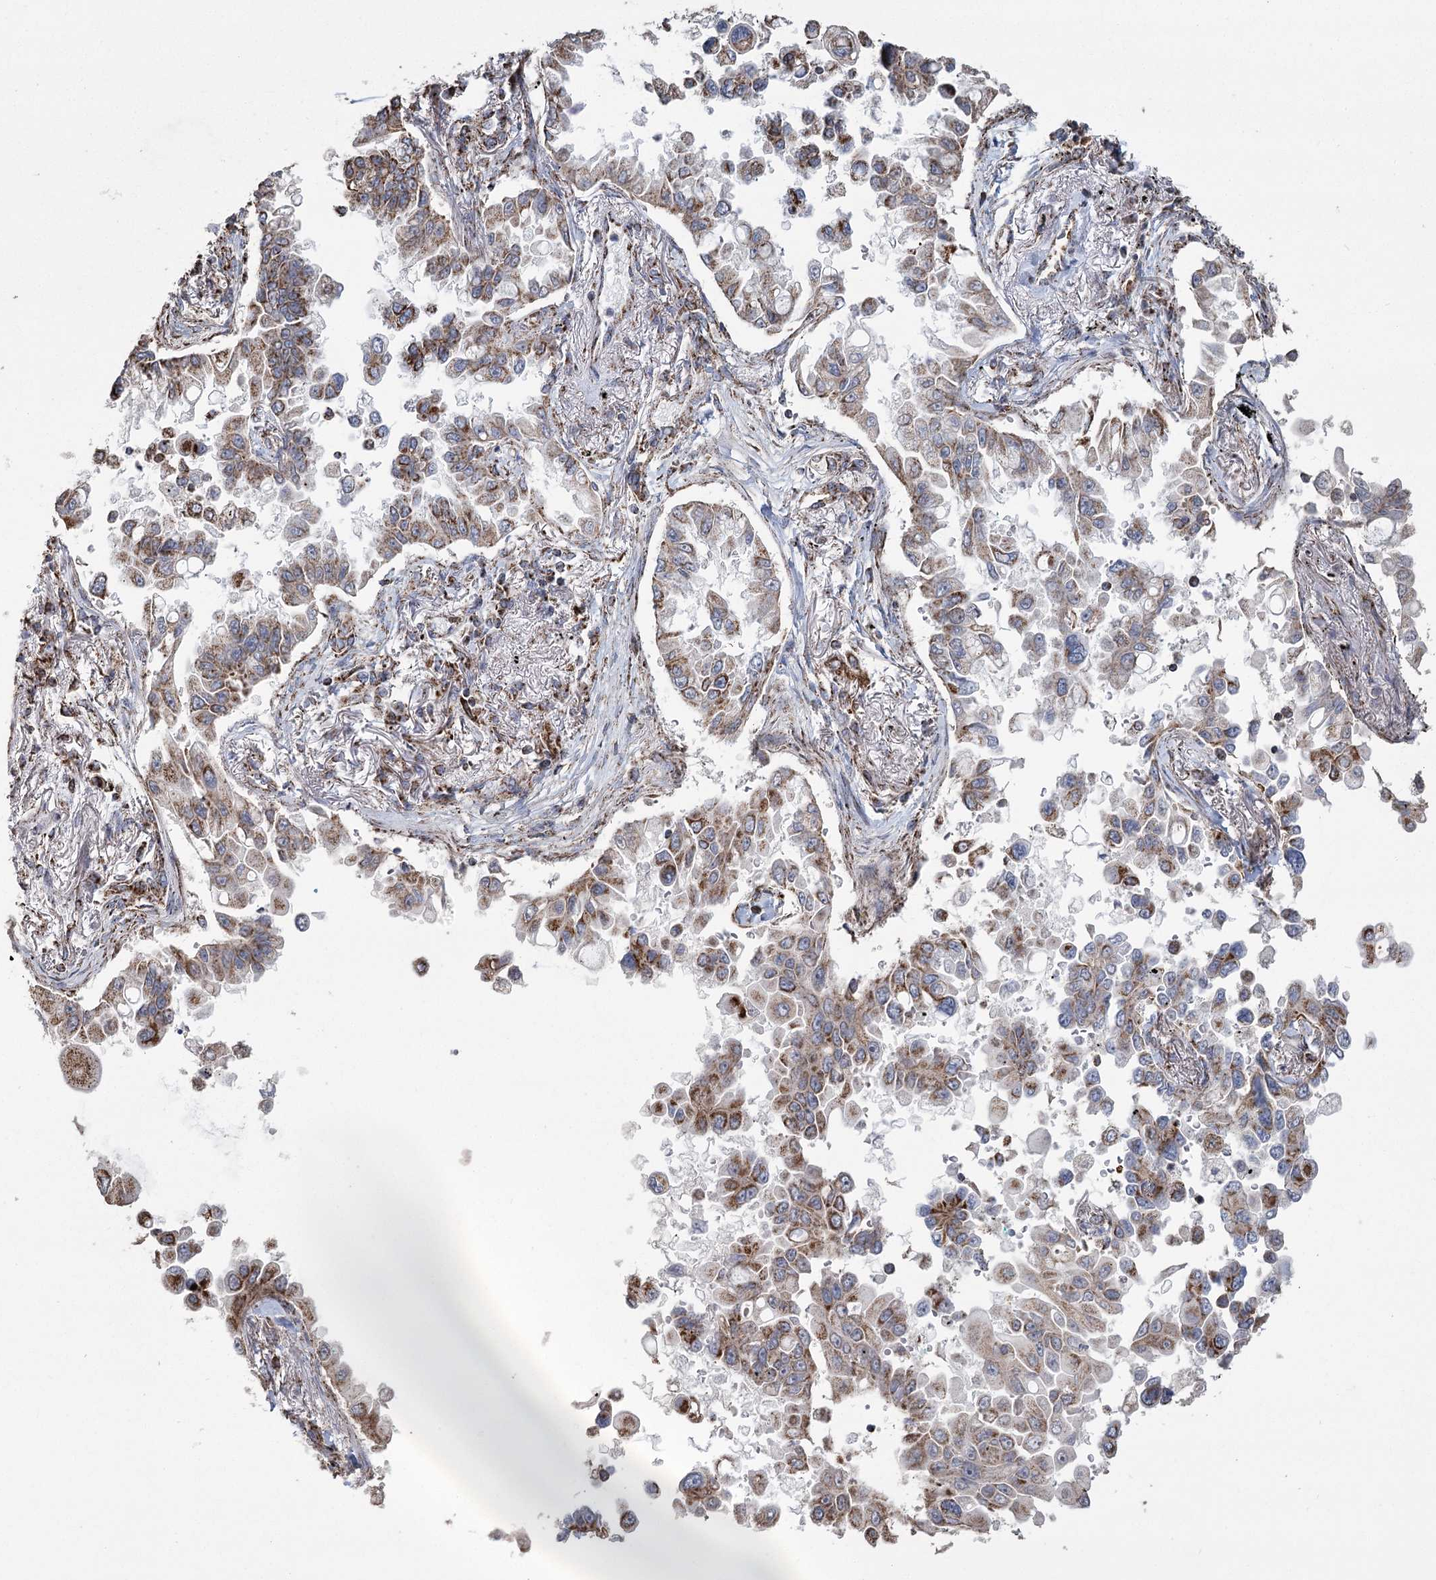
{"staining": {"intensity": "moderate", "quantity": ">75%", "location": "cytoplasmic/membranous"}, "tissue": "lung cancer", "cell_type": "Tumor cells", "image_type": "cancer", "snomed": [{"axis": "morphology", "description": "Adenocarcinoma, NOS"}, {"axis": "topography", "description": "Lung"}], "caption": "The micrograph demonstrates staining of lung cancer, revealing moderate cytoplasmic/membranous protein staining (brown color) within tumor cells. Using DAB (brown) and hematoxylin (blue) stains, captured at high magnification using brightfield microscopy.", "gene": "RANBP3L", "patient": {"sex": "female", "age": 67}}